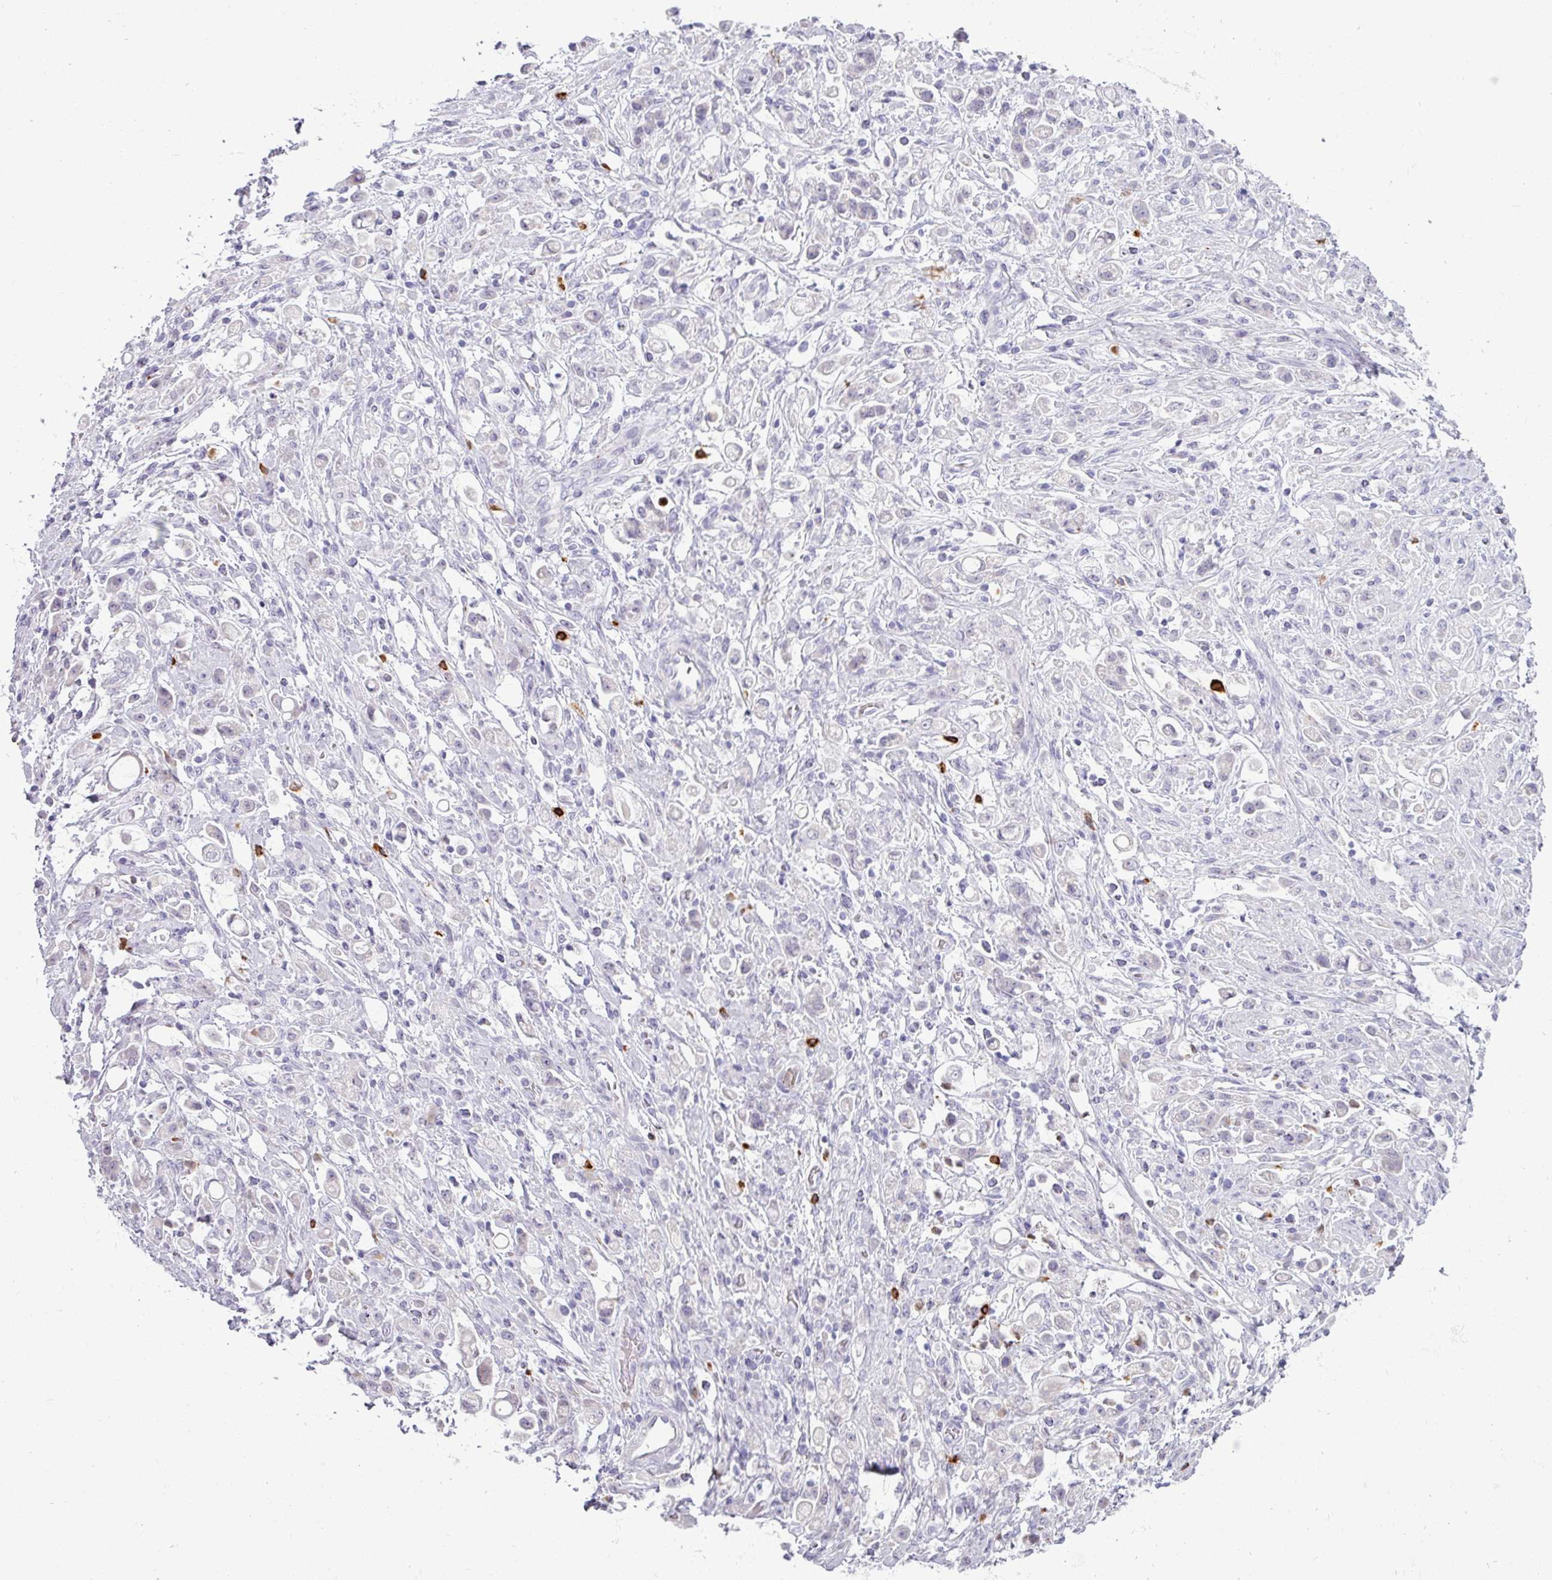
{"staining": {"intensity": "negative", "quantity": "none", "location": "none"}, "tissue": "stomach cancer", "cell_type": "Tumor cells", "image_type": "cancer", "snomed": [{"axis": "morphology", "description": "Adenocarcinoma, NOS"}, {"axis": "topography", "description": "Stomach"}], "caption": "Tumor cells show no significant positivity in stomach adenocarcinoma. Nuclei are stained in blue.", "gene": "TRIM39", "patient": {"sex": "female", "age": 60}}